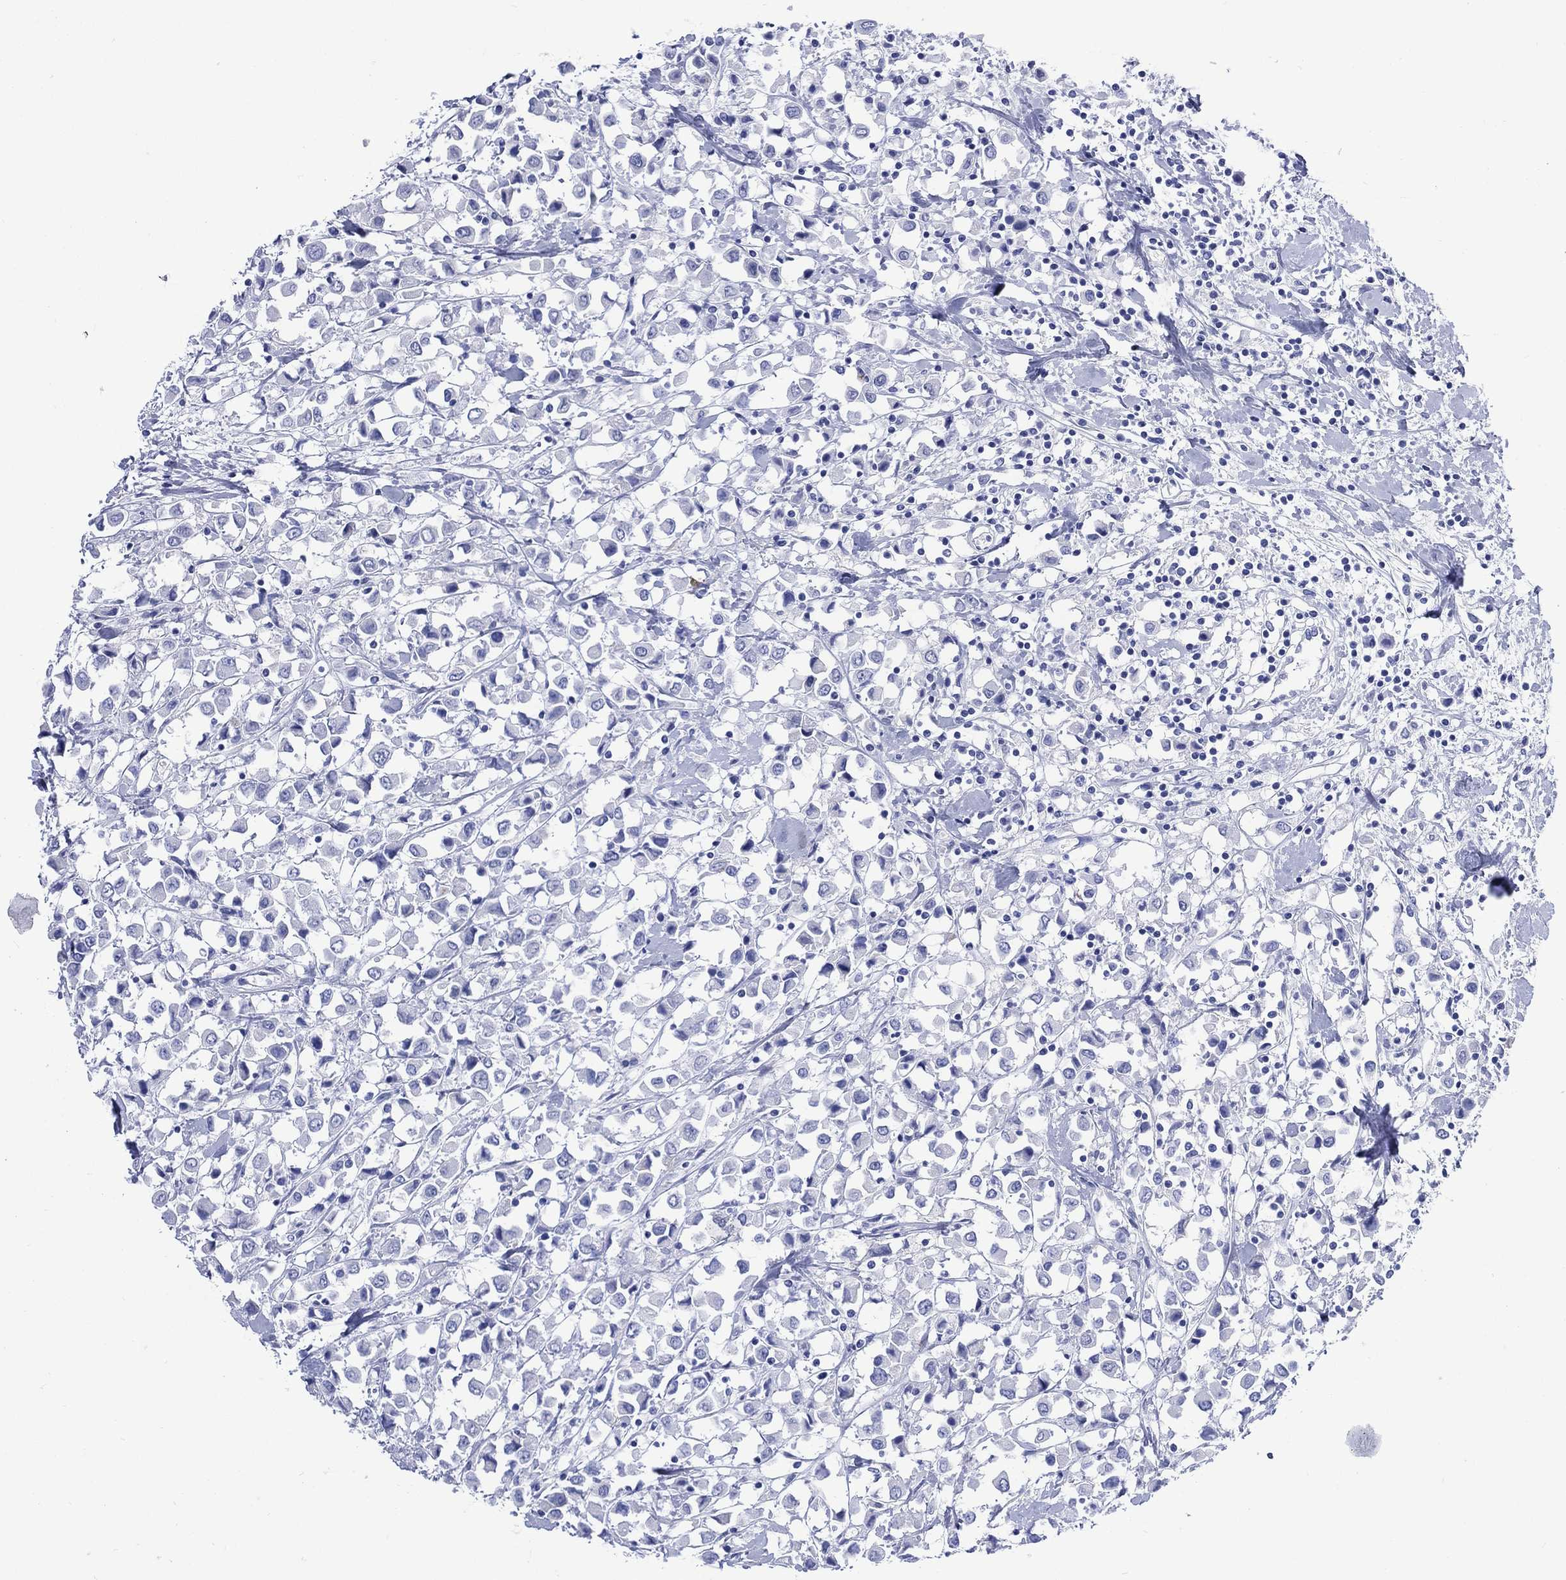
{"staining": {"intensity": "negative", "quantity": "none", "location": "none"}, "tissue": "breast cancer", "cell_type": "Tumor cells", "image_type": "cancer", "snomed": [{"axis": "morphology", "description": "Duct carcinoma"}, {"axis": "topography", "description": "Breast"}], "caption": "An immunohistochemistry micrograph of breast cancer (invasive ductal carcinoma) is shown. There is no staining in tumor cells of breast cancer (invasive ductal carcinoma).", "gene": "SHCBP1L", "patient": {"sex": "female", "age": 61}}